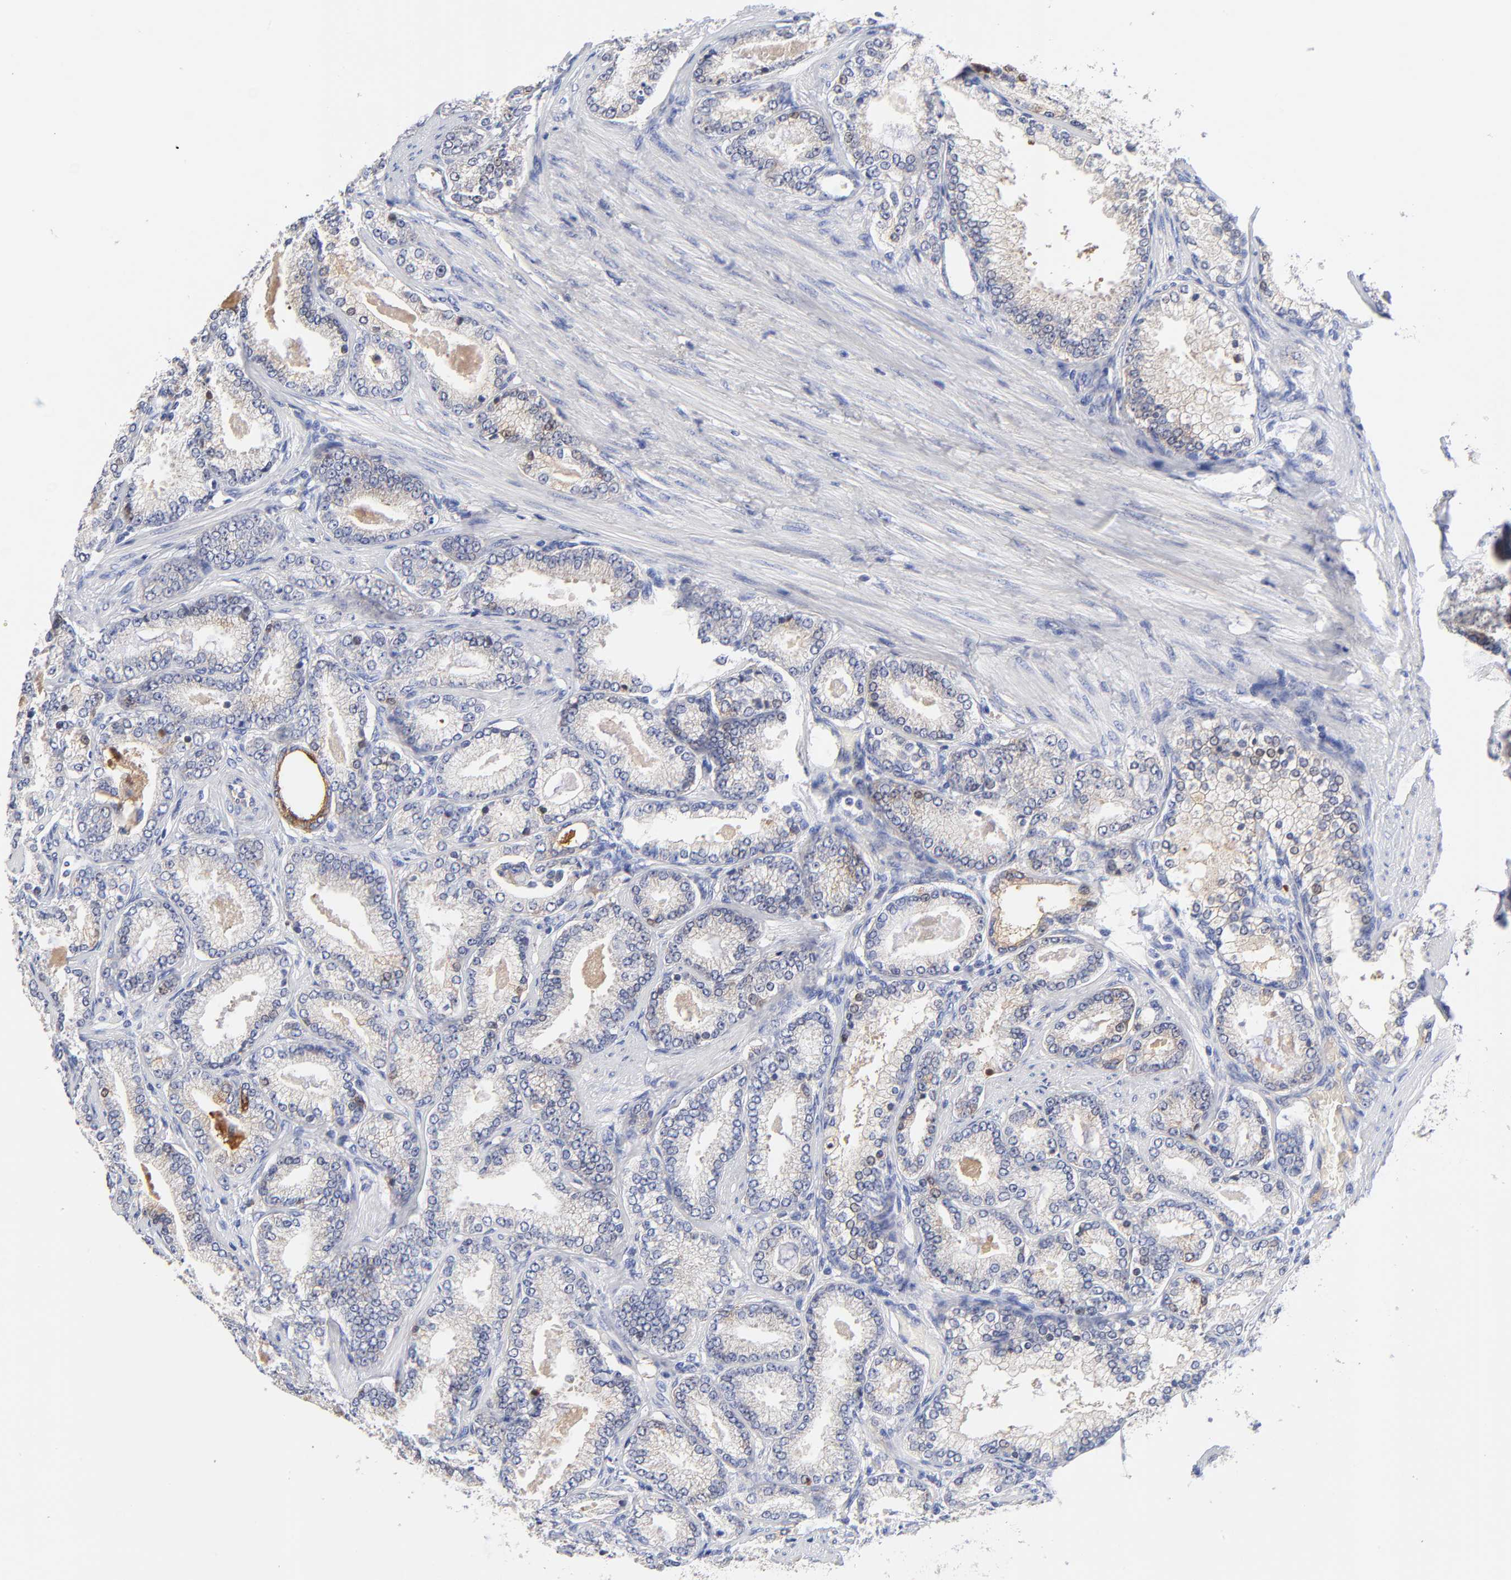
{"staining": {"intensity": "weak", "quantity": "<25%", "location": "cytoplasmic/membranous"}, "tissue": "prostate cancer", "cell_type": "Tumor cells", "image_type": "cancer", "snomed": [{"axis": "morphology", "description": "Adenocarcinoma, Low grade"}, {"axis": "topography", "description": "Prostate"}], "caption": "This micrograph is of prostate adenocarcinoma (low-grade) stained with IHC to label a protein in brown with the nuclei are counter-stained blue. There is no expression in tumor cells.", "gene": "IGLV3-10", "patient": {"sex": "male", "age": 71}}